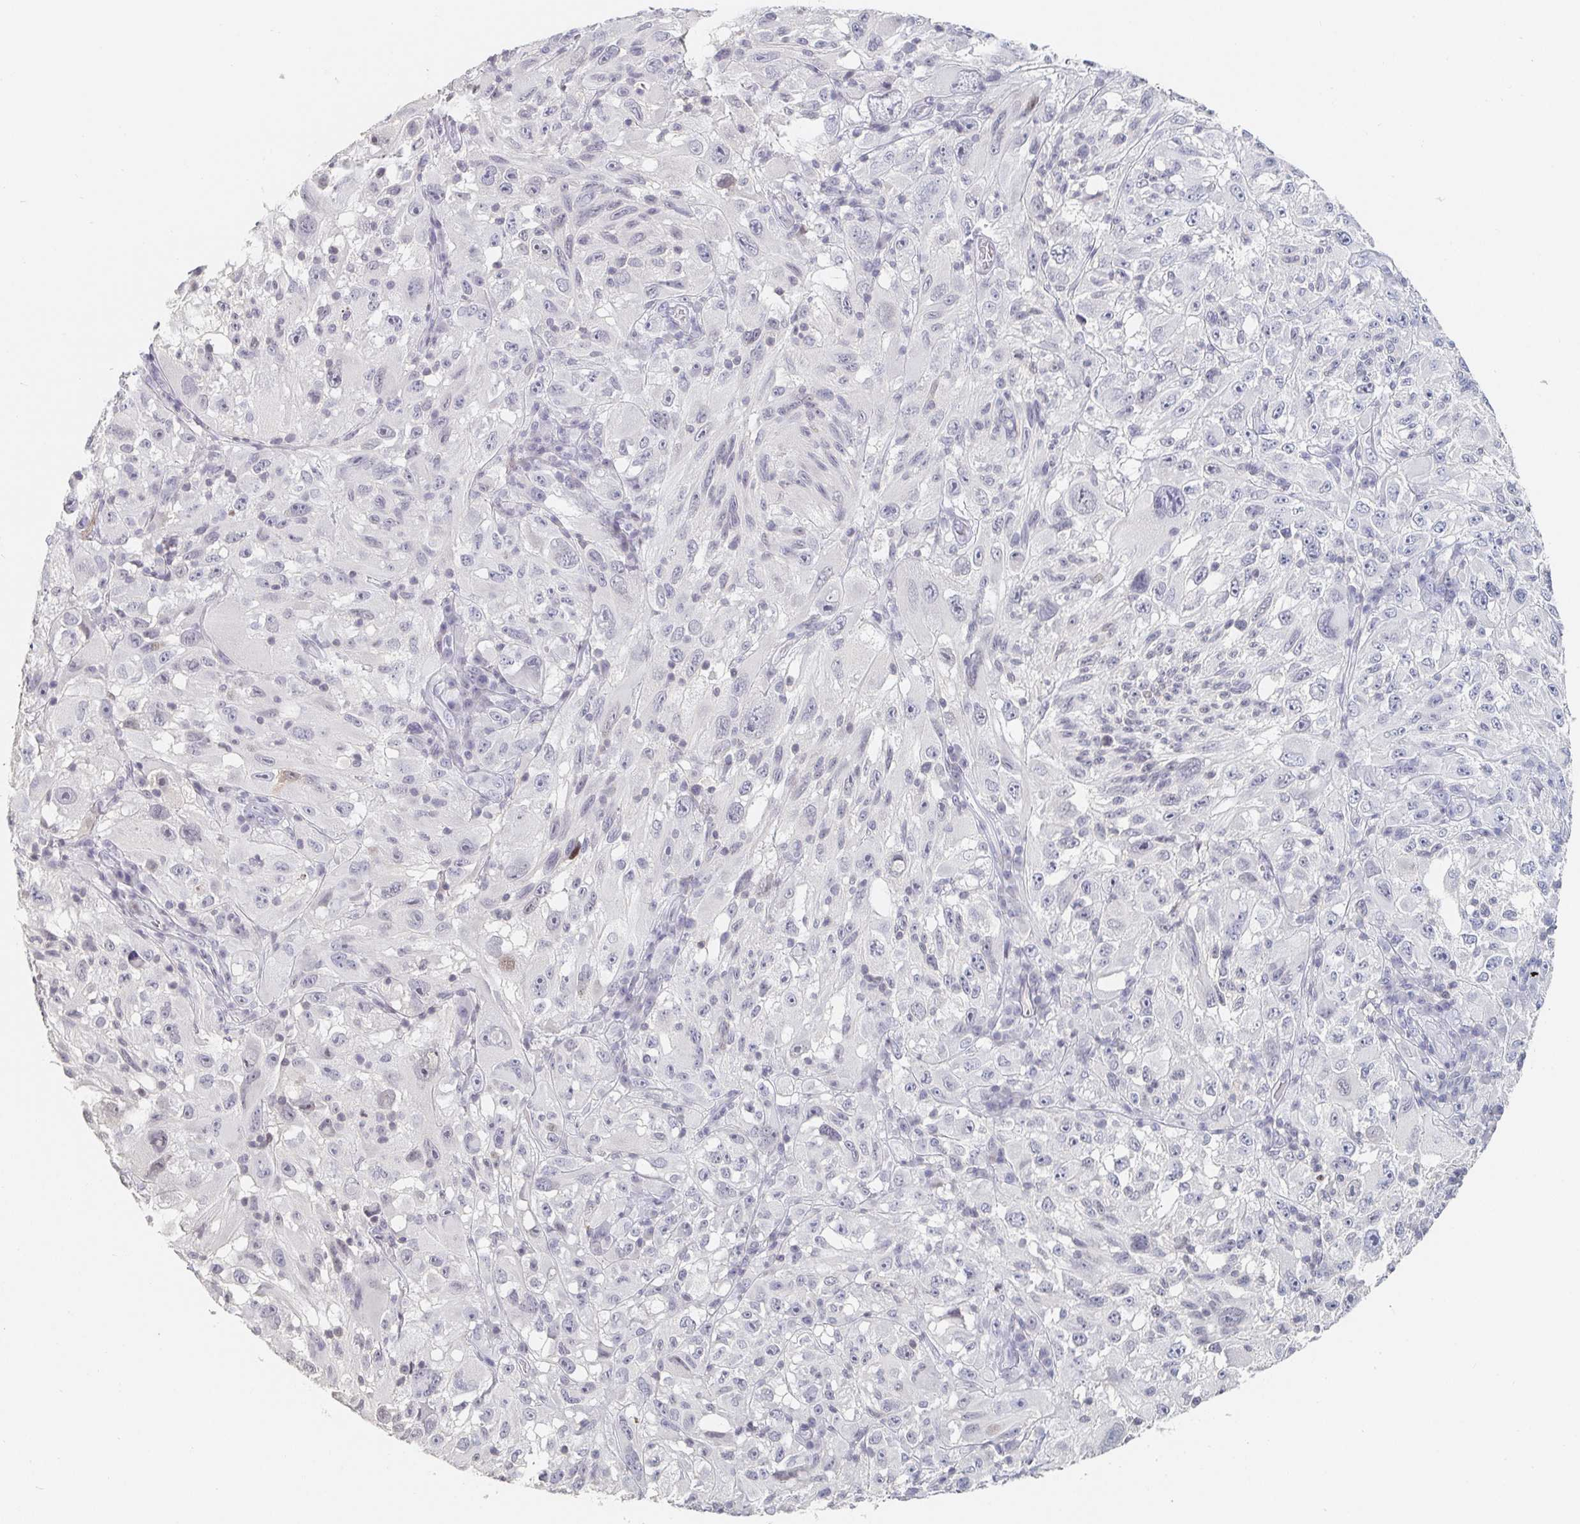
{"staining": {"intensity": "negative", "quantity": "none", "location": "none"}, "tissue": "melanoma", "cell_type": "Tumor cells", "image_type": "cancer", "snomed": [{"axis": "morphology", "description": "Malignant melanoma, NOS"}, {"axis": "topography", "description": "Skin"}], "caption": "A high-resolution histopathology image shows immunohistochemistry staining of malignant melanoma, which demonstrates no significant staining in tumor cells. (DAB IHC, high magnification).", "gene": "NME9", "patient": {"sex": "female", "age": 71}}